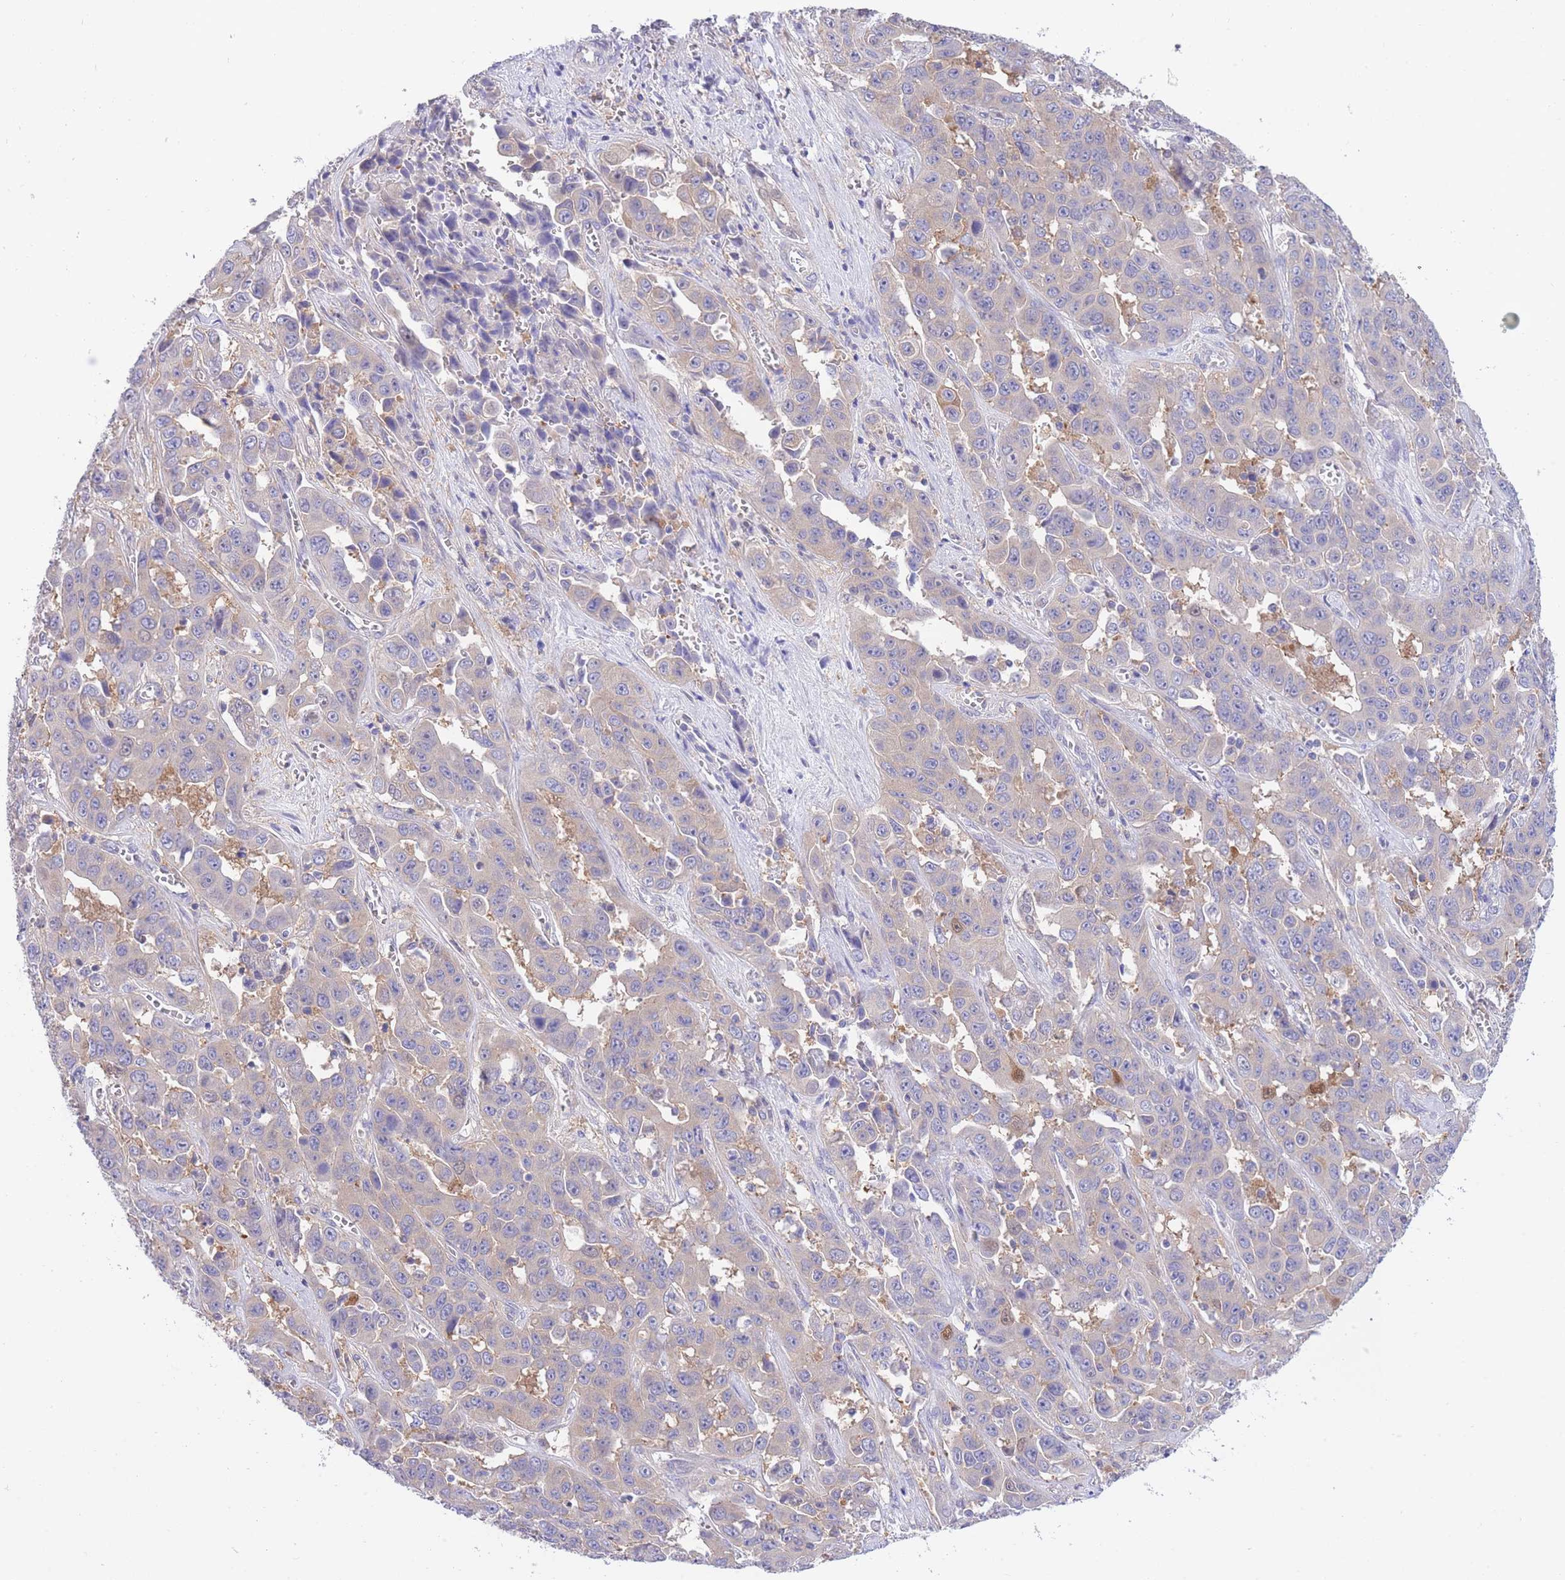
{"staining": {"intensity": "negative", "quantity": "none", "location": "none"}, "tissue": "liver cancer", "cell_type": "Tumor cells", "image_type": "cancer", "snomed": [{"axis": "morphology", "description": "Cholangiocarcinoma"}, {"axis": "topography", "description": "Liver"}], "caption": "Immunohistochemistry image of neoplastic tissue: liver cancer stained with DAB (3,3'-diaminobenzidine) demonstrates no significant protein staining in tumor cells. (DAB immunohistochemistry (IHC) visualized using brightfield microscopy, high magnification).", "gene": "NAMPT", "patient": {"sex": "female", "age": 52}}